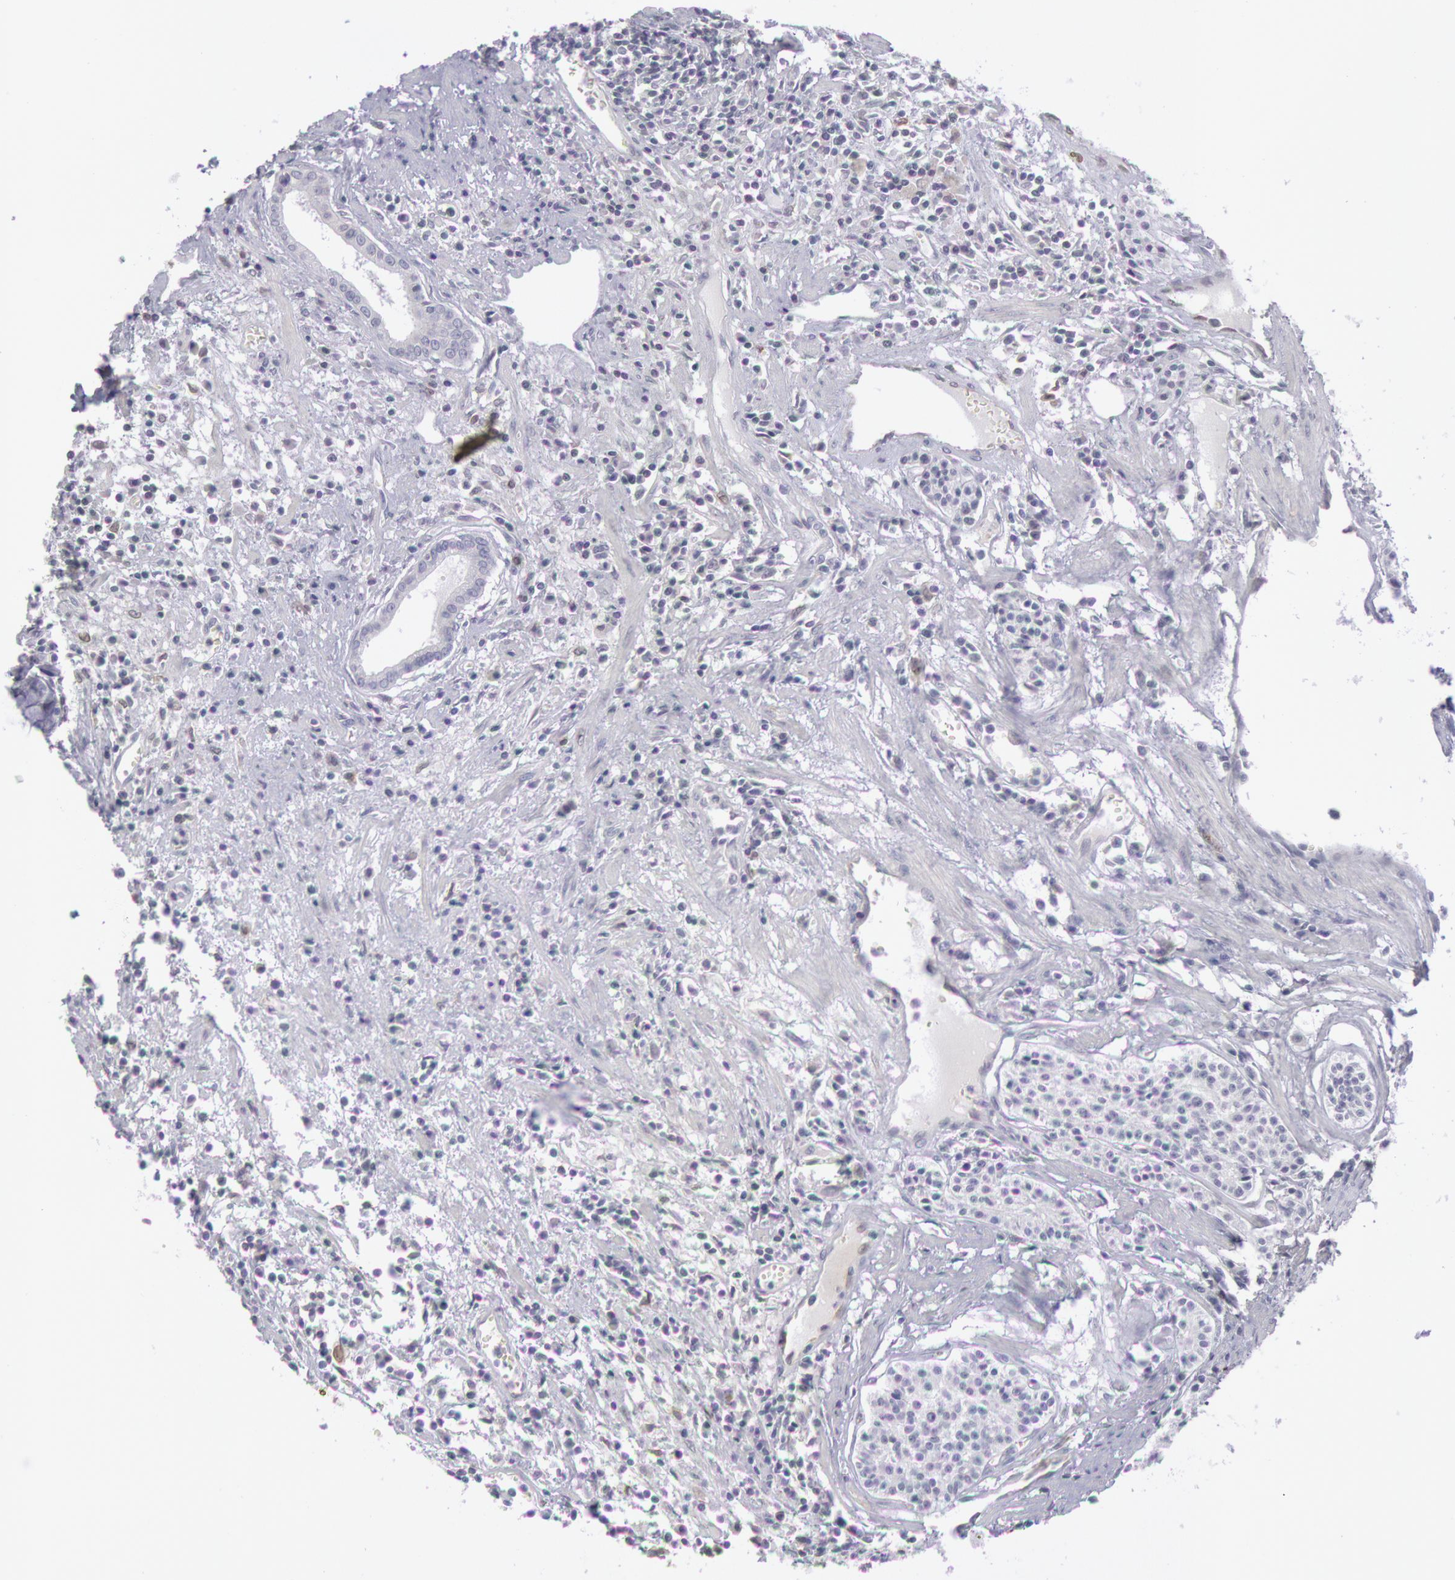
{"staining": {"intensity": "negative", "quantity": "none", "location": "none"}, "tissue": "carcinoid", "cell_type": "Tumor cells", "image_type": "cancer", "snomed": [{"axis": "morphology", "description": "Carcinoid, malignant, NOS"}, {"axis": "topography", "description": "Stomach"}], "caption": "Immunohistochemistry of human malignant carcinoid reveals no expression in tumor cells.", "gene": "PTGS2", "patient": {"sex": "female", "age": 76}}